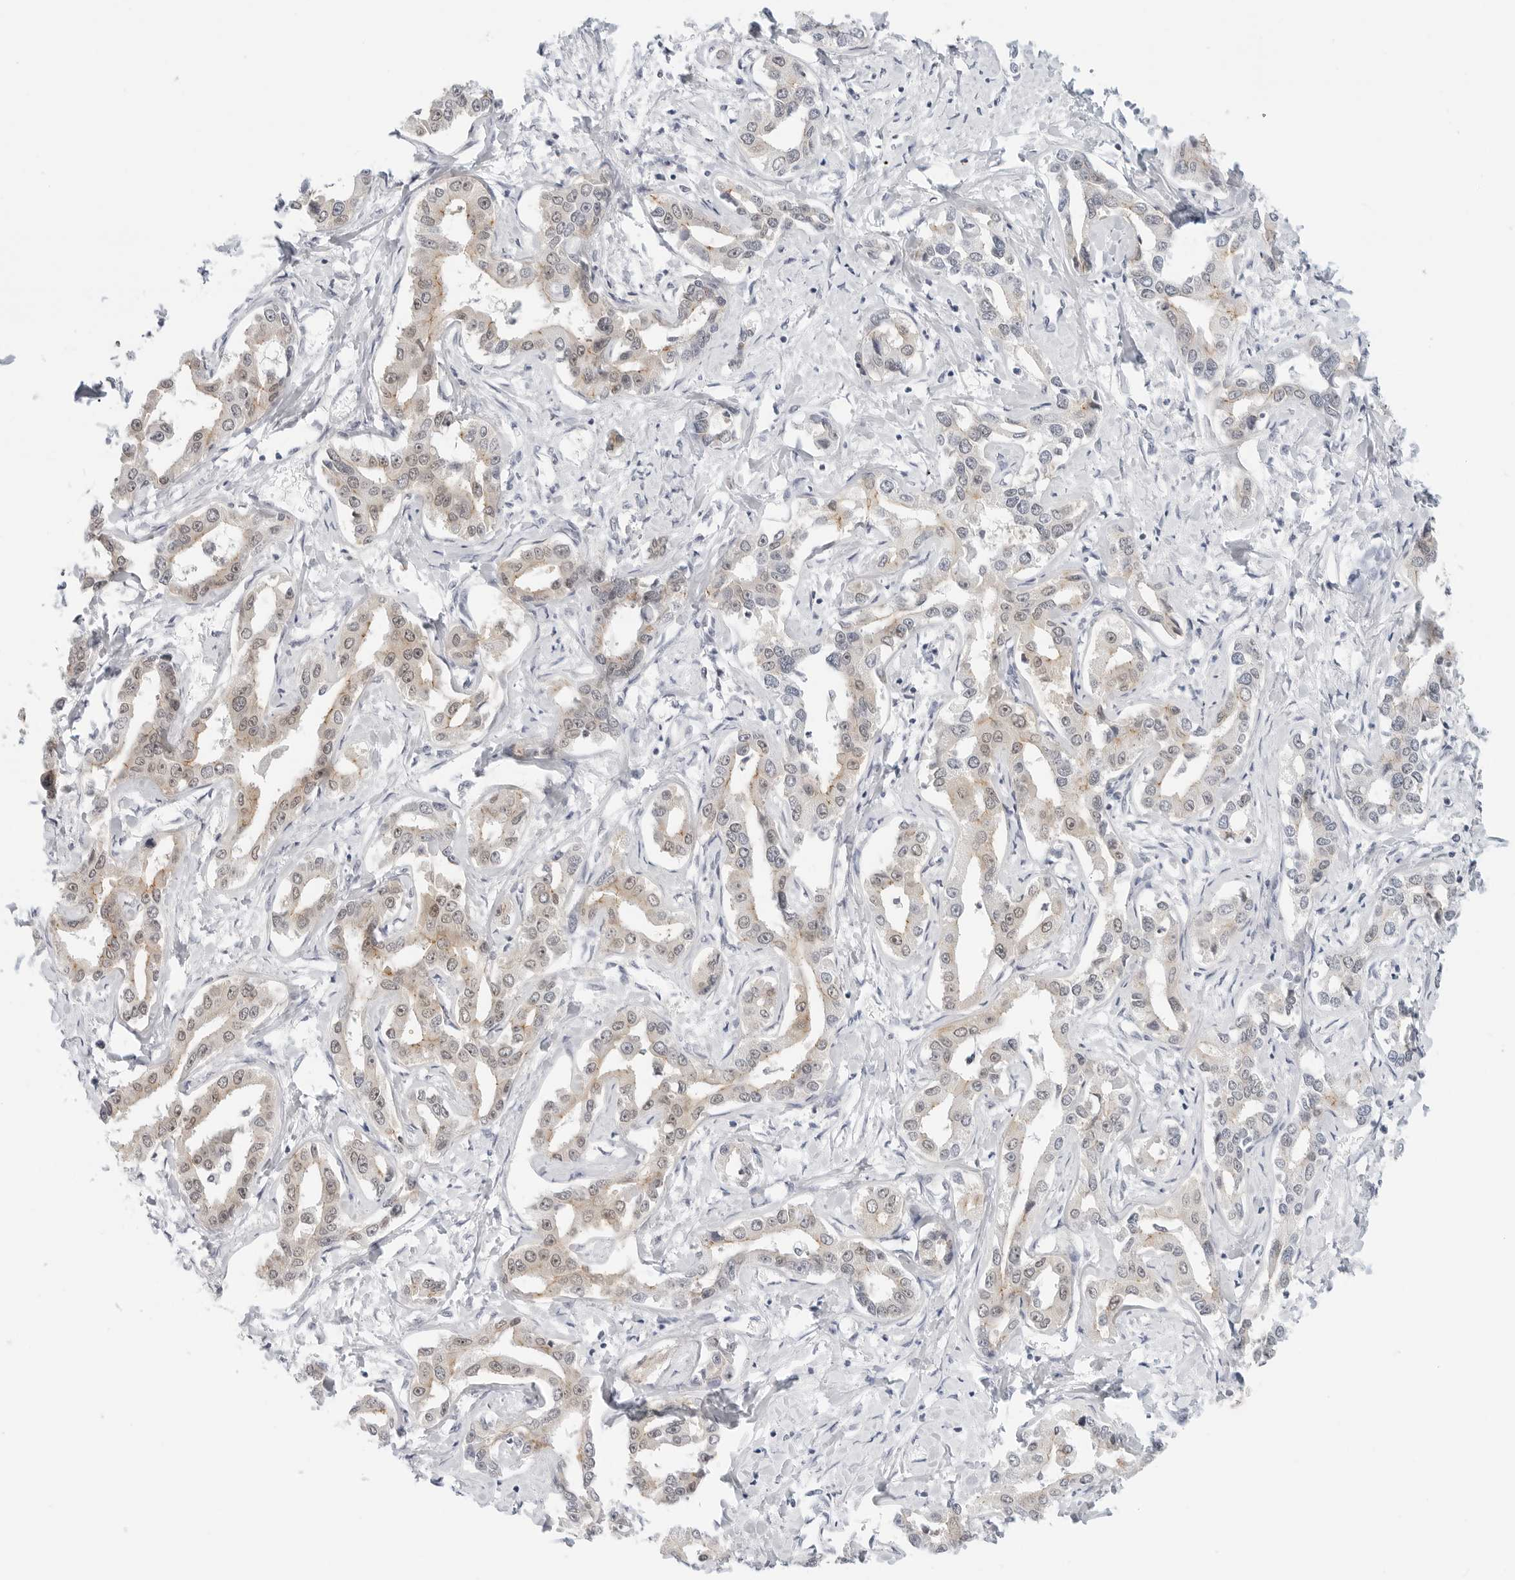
{"staining": {"intensity": "weak", "quantity": "25%-75%", "location": "cytoplasmic/membranous,nuclear"}, "tissue": "liver cancer", "cell_type": "Tumor cells", "image_type": "cancer", "snomed": [{"axis": "morphology", "description": "Cholangiocarcinoma"}, {"axis": "topography", "description": "Liver"}], "caption": "Immunohistochemical staining of liver cholangiocarcinoma reveals low levels of weak cytoplasmic/membranous and nuclear staining in about 25%-75% of tumor cells. (DAB (3,3'-diaminobenzidine) IHC with brightfield microscopy, high magnification).", "gene": "TSEN2", "patient": {"sex": "male", "age": 59}}